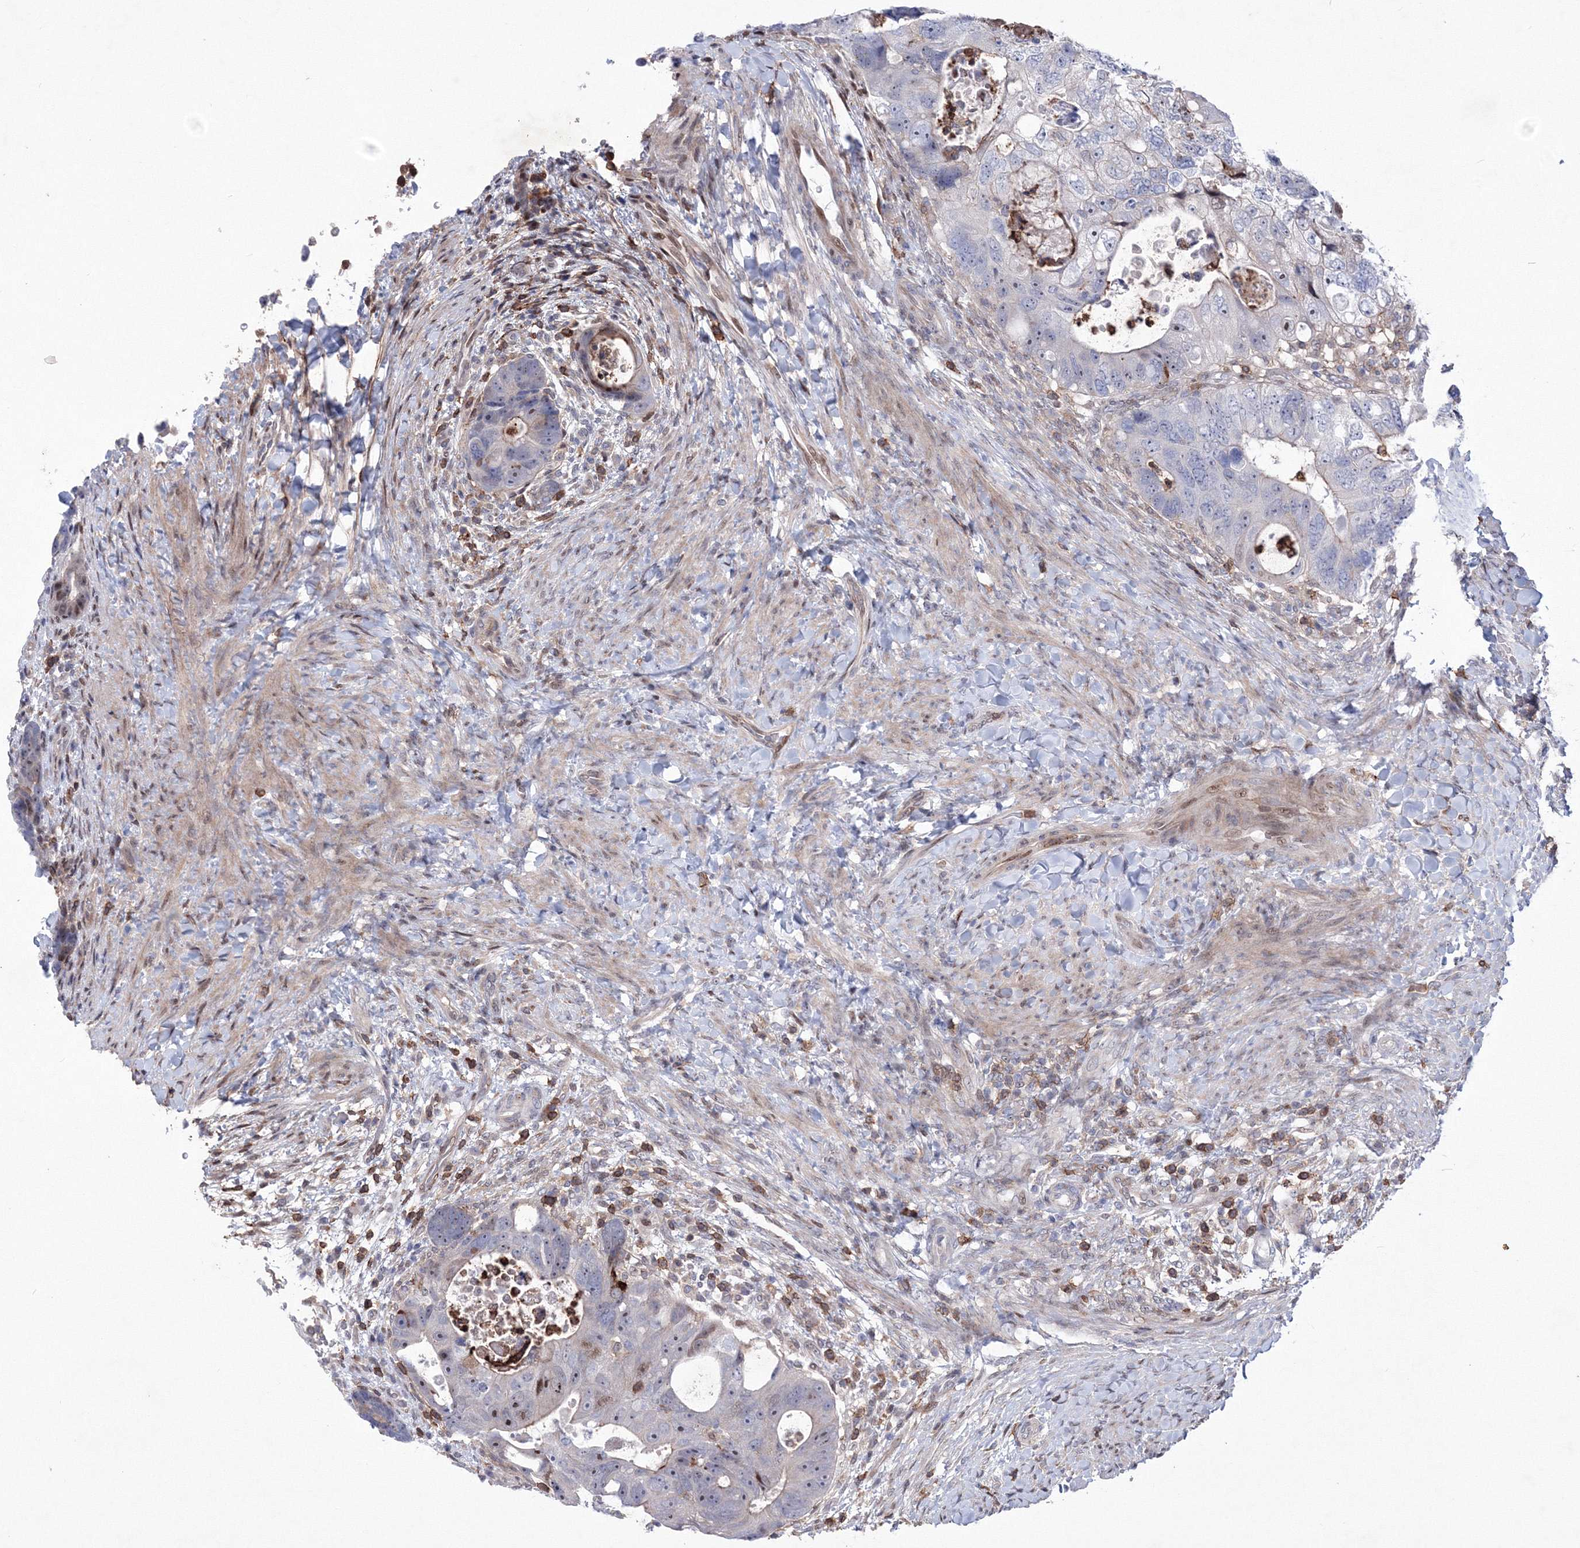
{"staining": {"intensity": "moderate", "quantity": "<25%", "location": "nuclear"}, "tissue": "colorectal cancer", "cell_type": "Tumor cells", "image_type": "cancer", "snomed": [{"axis": "morphology", "description": "Adenocarcinoma, NOS"}, {"axis": "topography", "description": "Rectum"}], "caption": "An immunohistochemistry (IHC) image of neoplastic tissue is shown. Protein staining in brown labels moderate nuclear positivity in colorectal adenocarcinoma within tumor cells. The staining was performed using DAB, with brown indicating positive protein expression. Nuclei are stained blue with hematoxylin.", "gene": "RNPEPL1", "patient": {"sex": "male", "age": 59}}